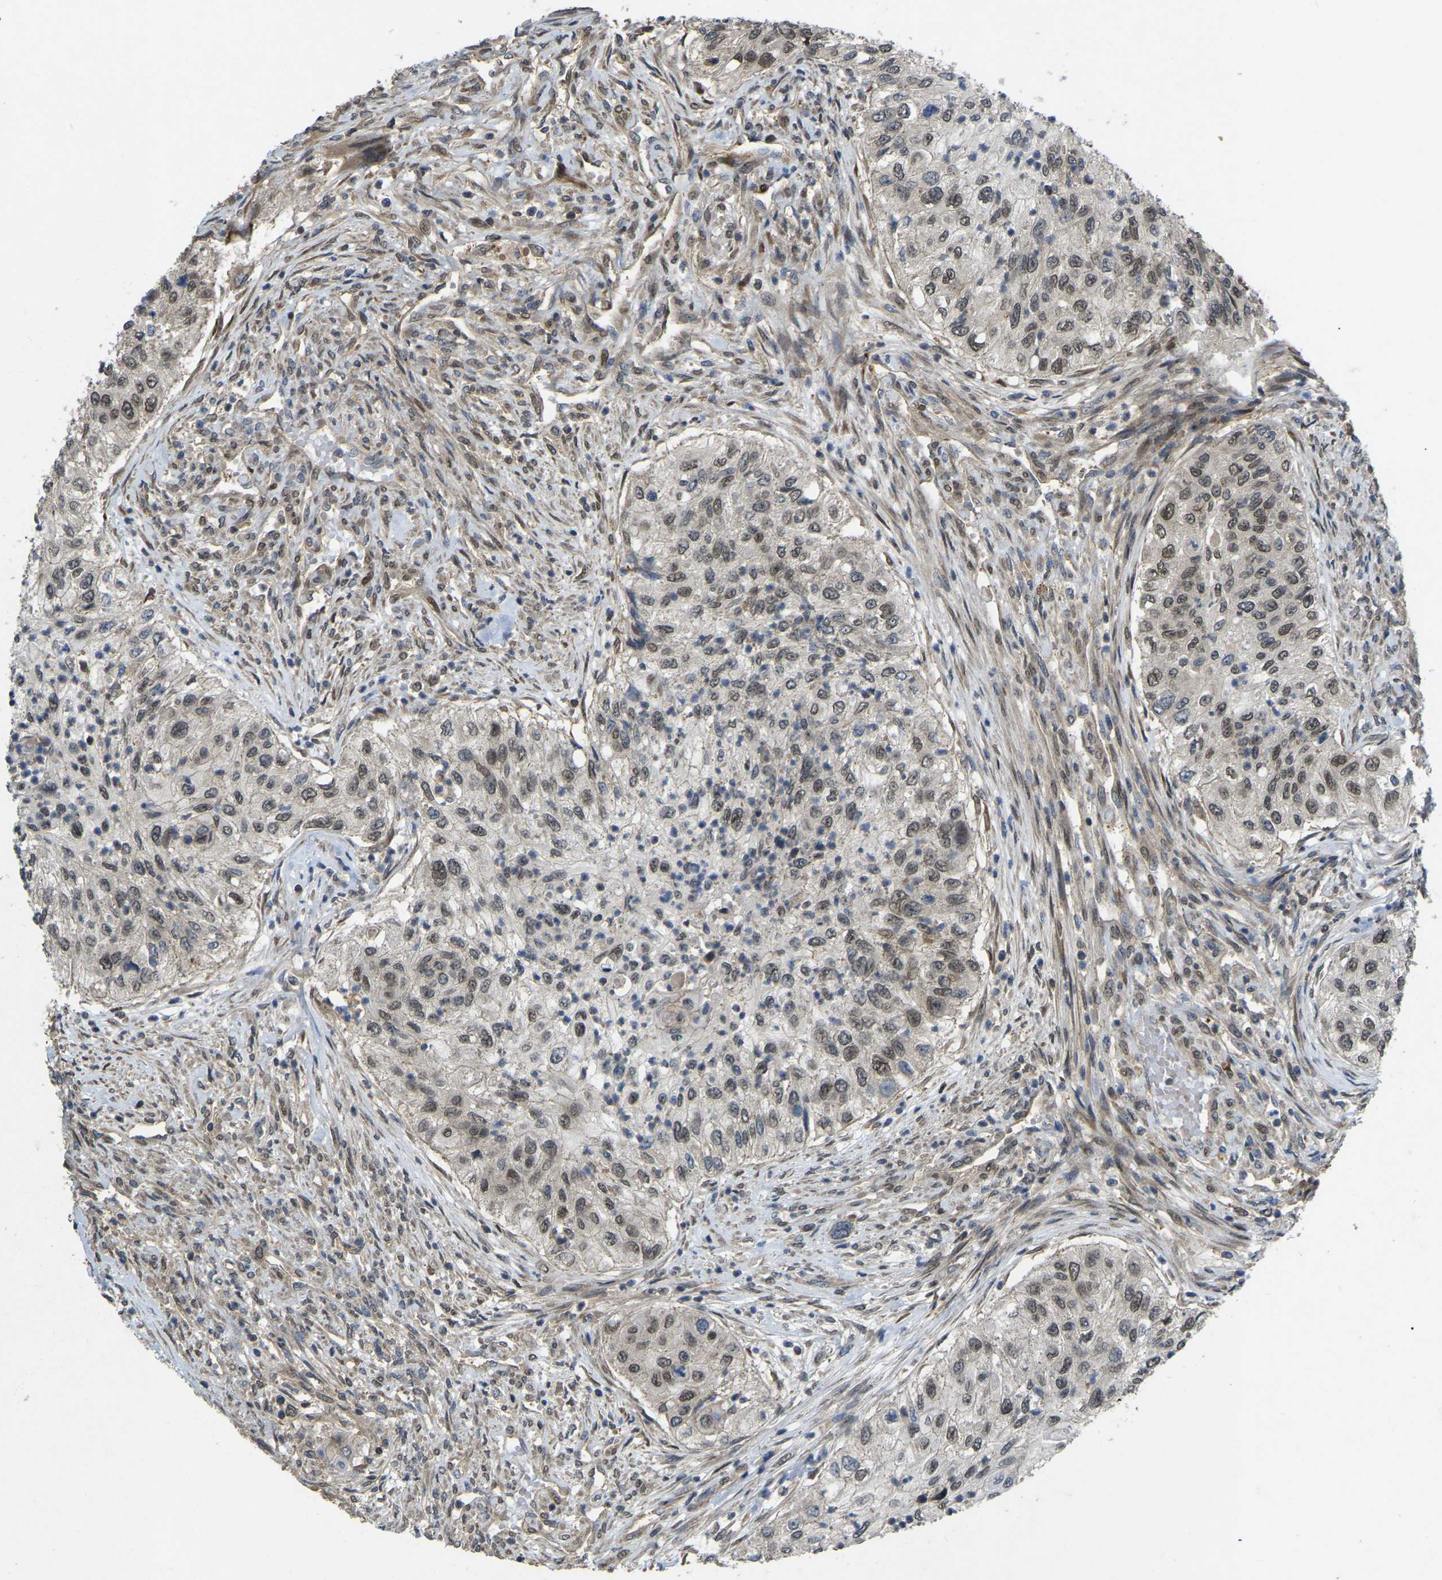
{"staining": {"intensity": "weak", "quantity": ">75%", "location": "nuclear"}, "tissue": "urothelial cancer", "cell_type": "Tumor cells", "image_type": "cancer", "snomed": [{"axis": "morphology", "description": "Urothelial carcinoma, High grade"}, {"axis": "topography", "description": "Urinary bladder"}], "caption": "This is a micrograph of IHC staining of urothelial cancer, which shows weak expression in the nuclear of tumor cells.", "gene": "KIAA1549", "patient": {"sex": "female", "age": 60}}